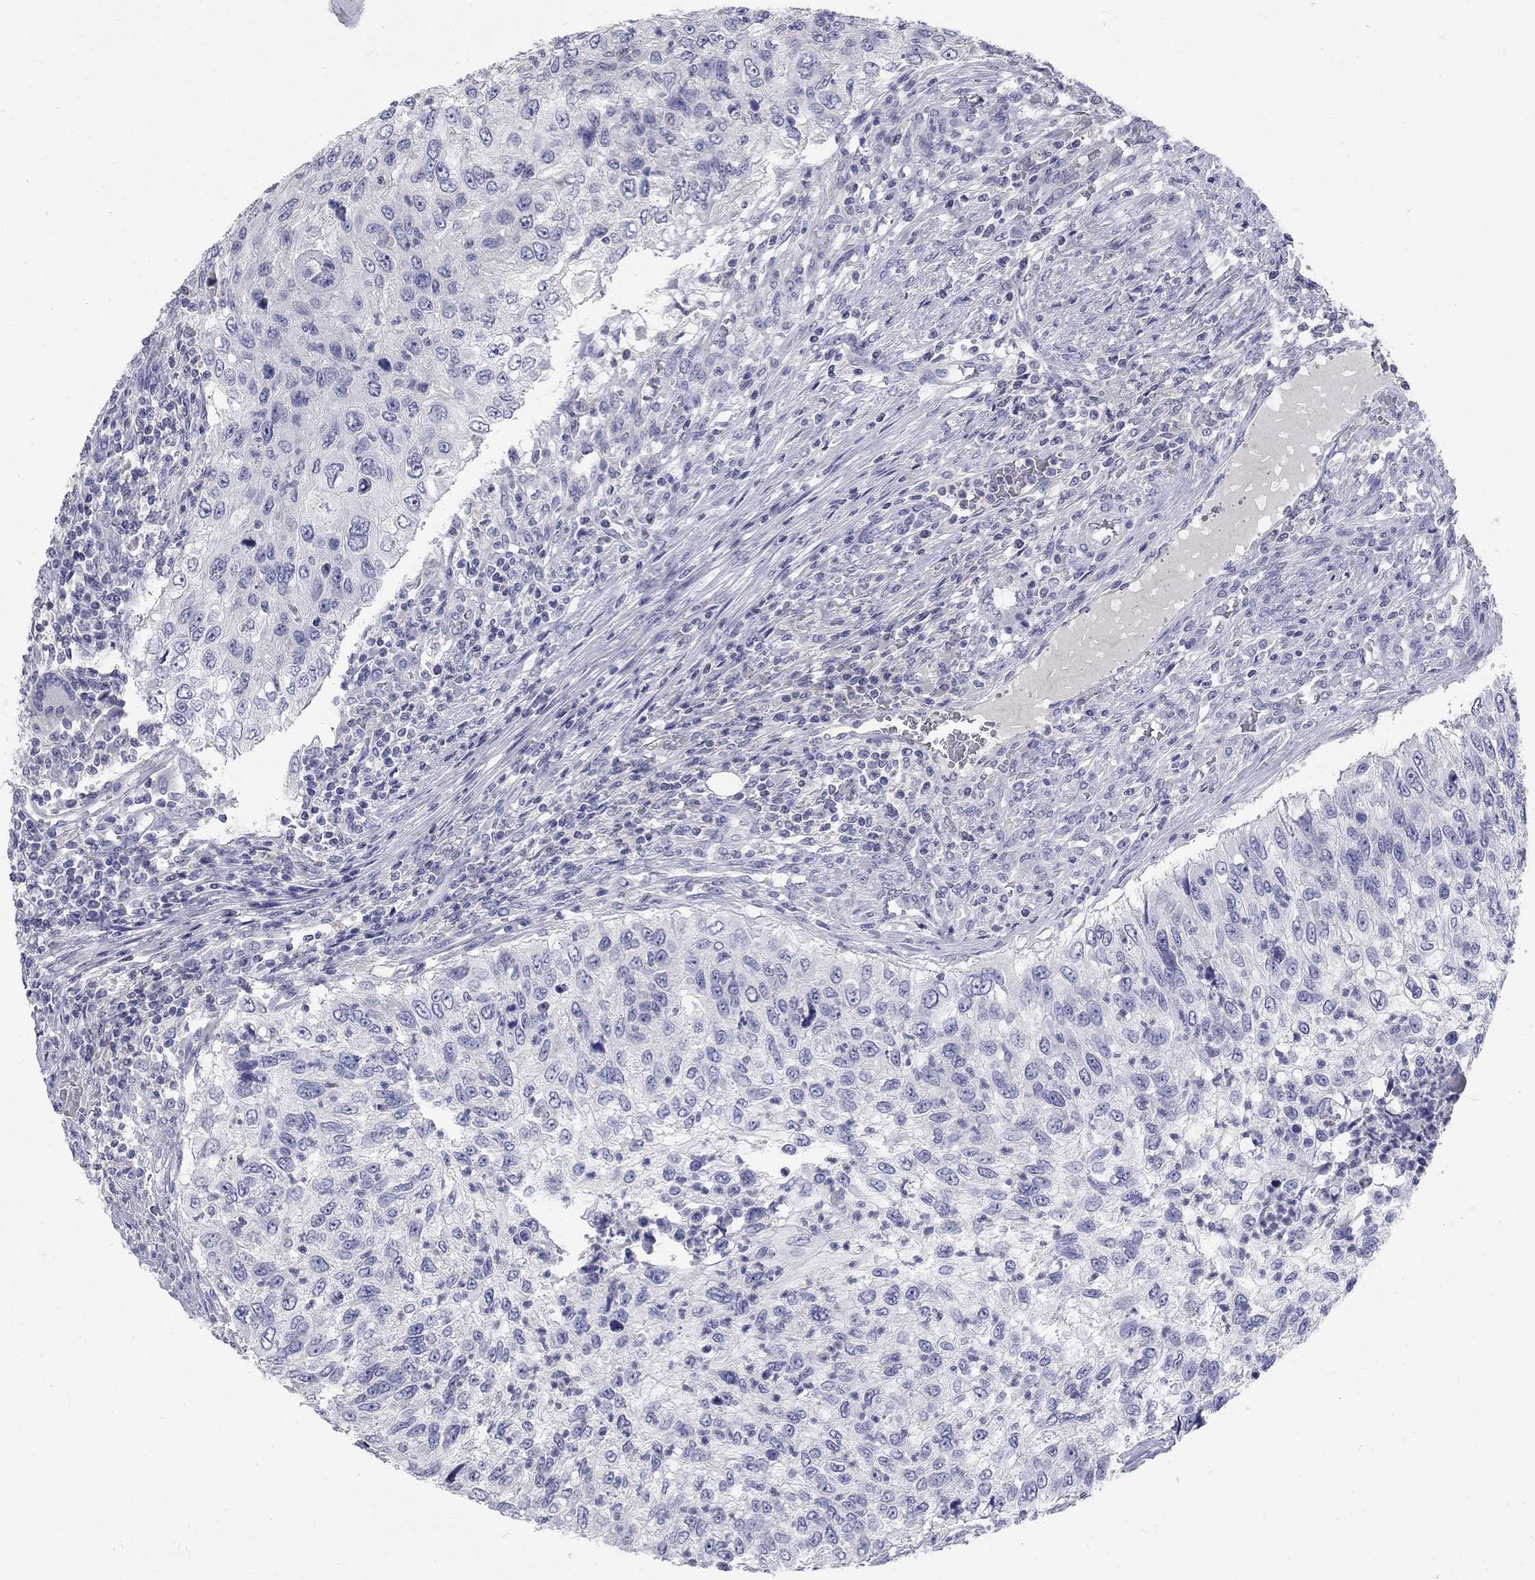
{"staining": {"intensity": "negative", "quantity": "none", "location": "none"}, "tissue": "urothelial cancer", "cell_type": "Tumor cells", "image_type": "cancer", "snomed": [{"axis": "morphology", "description": "Urothelial carcinoma, High grade"}, {"axis": "topography", "description": "Urinary bladder"}], "caption": "An immunohistochemistry photomicrograph of urothelial carcinoma (high-grade) is shown. There is no staining in tumor cells of urothelial carcinoma (high-grade). (DAB (3,3'-diaminobenzidine) IHC with hematoxylin counter stain).", "gene": "PTH1R", "patient": {"sex": "female", "age": 60}}